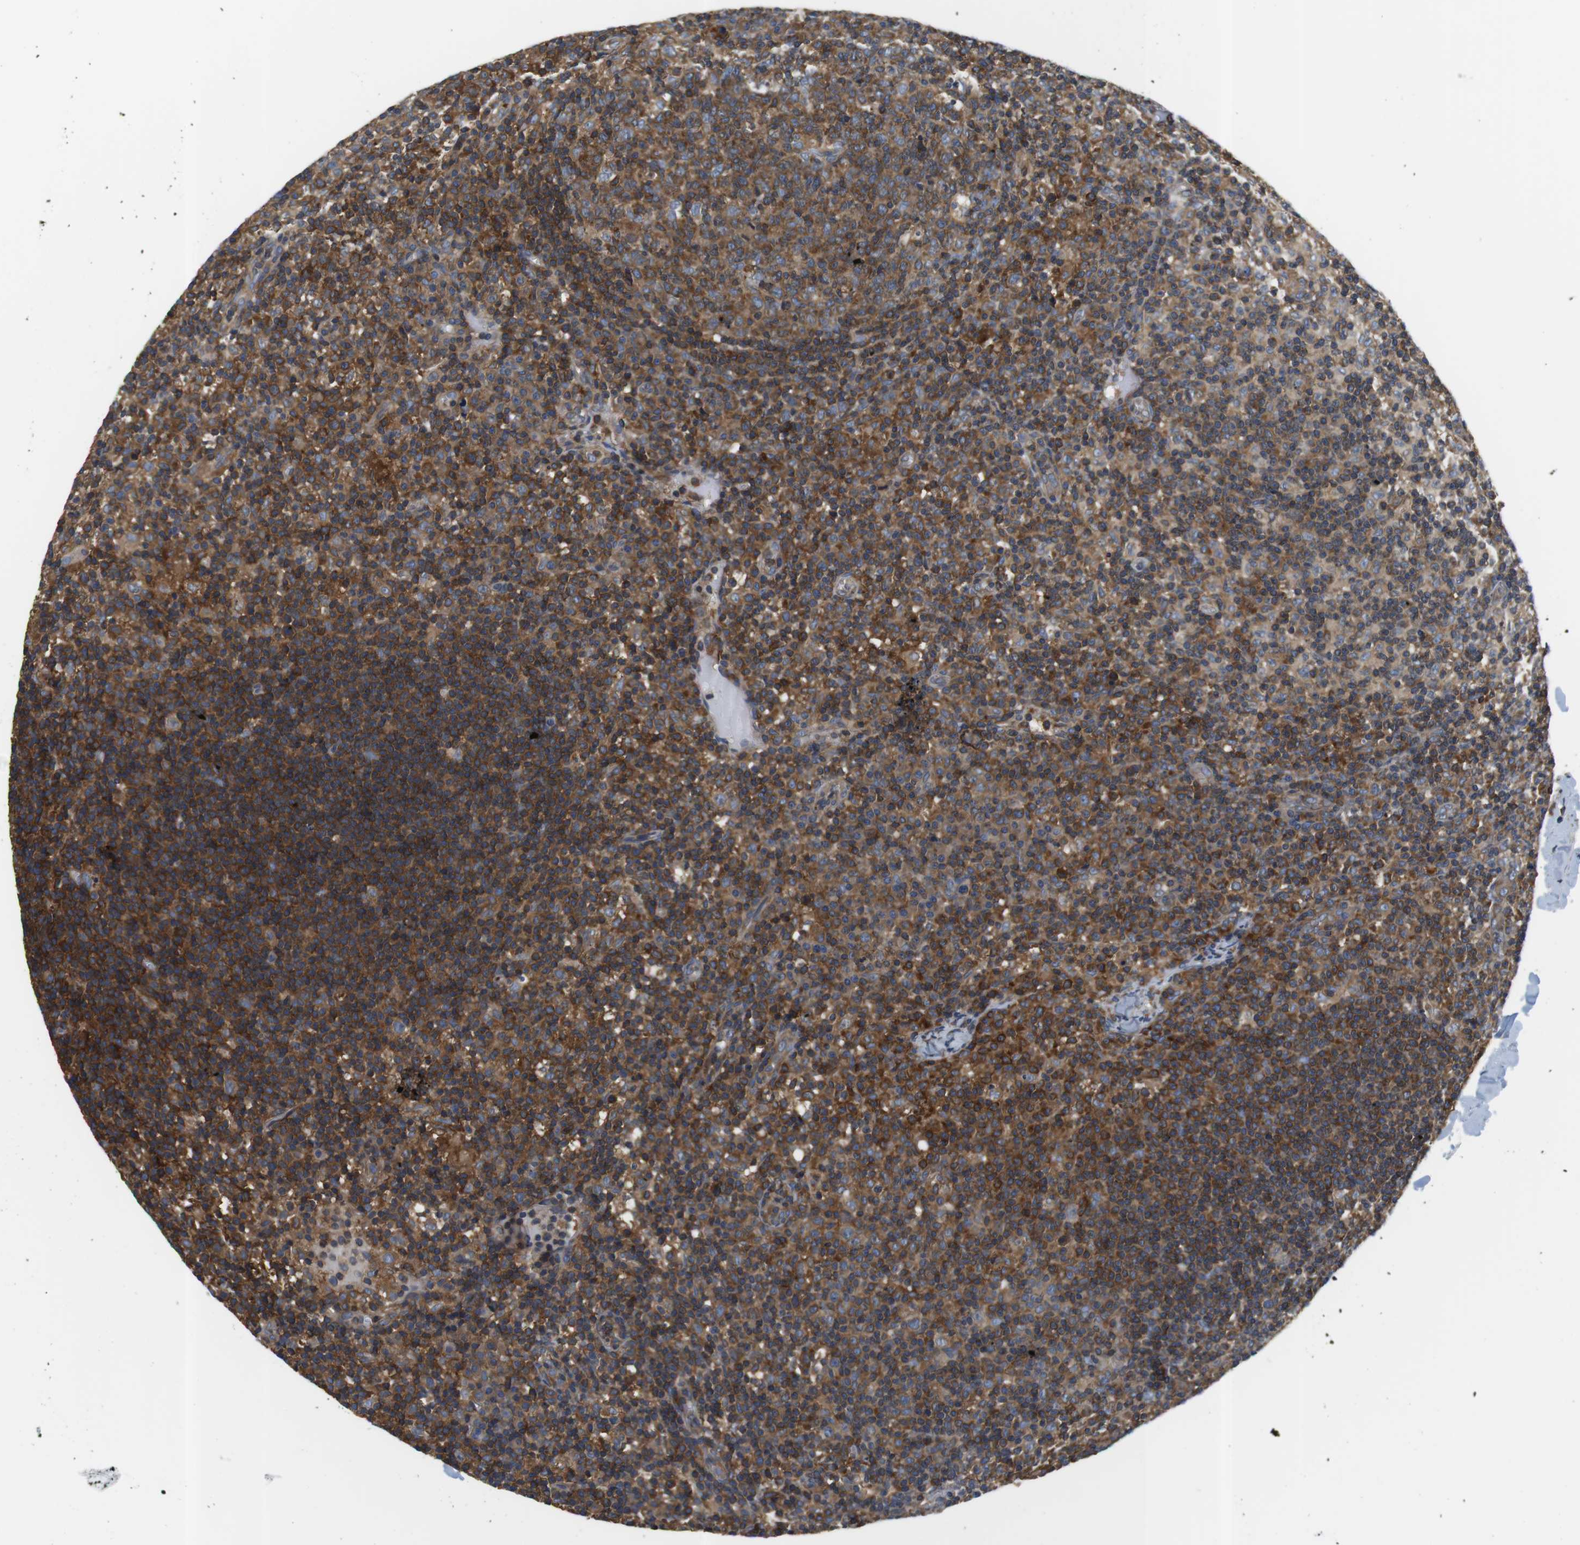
{"staining": {"intensity": "strong", "quantity": ">75%", "location": "cytoplasmic/membranous"}, "tissue": "lymph node", "cell_type": "Germinal center cells", "image_type": "normal", "snomed": [{"axis": "morphology", "description": "Normal tissue, NOS"}, {"axis": "morphology", "description": "Inflammation, NOS"}, {"axis": "topography", "description": "Lymph node"}], "caption": "This micrograph exhibits immunohistochemistry (IHC) staining of unremarkable lymph node, with high strong cytoplasmic/membranous expression in about >75% of germinal center cells.", "gene": "HERPUD2", "patient": {"sex": "male", "age": 55}}